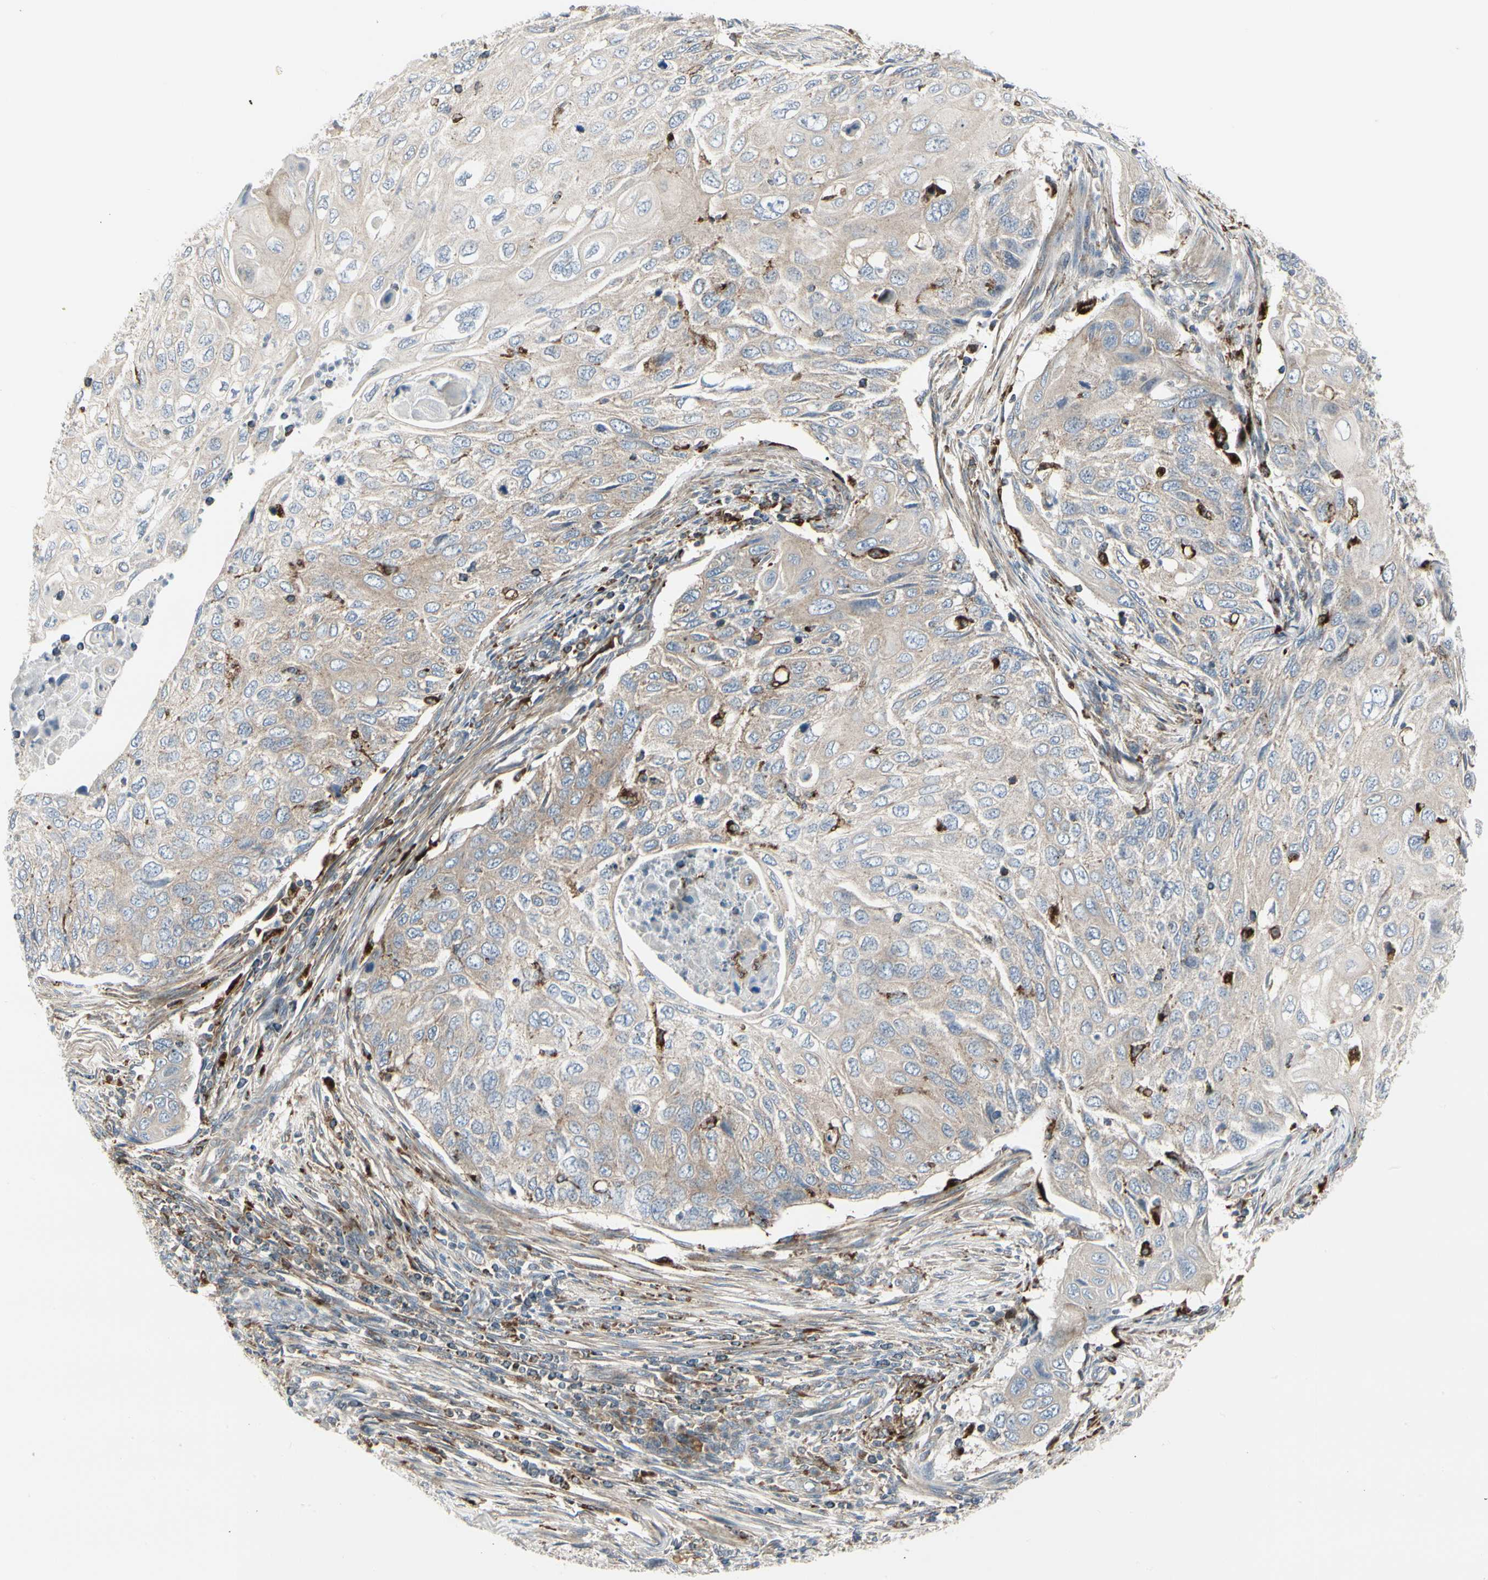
{"staining": {"intensity": "weak", "quantity": ">75%", "location": "cytoplasmic/membranous"}, "tissue": "cervical cancer", "cell_type": "Tumor cells", "image_type": "cancer", "snomed": [{"axis": "morphology", "description": "Squamous cell carcinoma, NOS"}, {"axis": "topography", "description": "Cervix"}], "caption": "Immunohistochemistry (IHC) (DAB) staining of squamous cell carcinoma (cervical) reveals weak cytoplasmic/membranous protein positivity in approximately >75% of tumor cells.", "gene": "ATP6V1B2", "patient": {"sex": "female", "age": 70}}